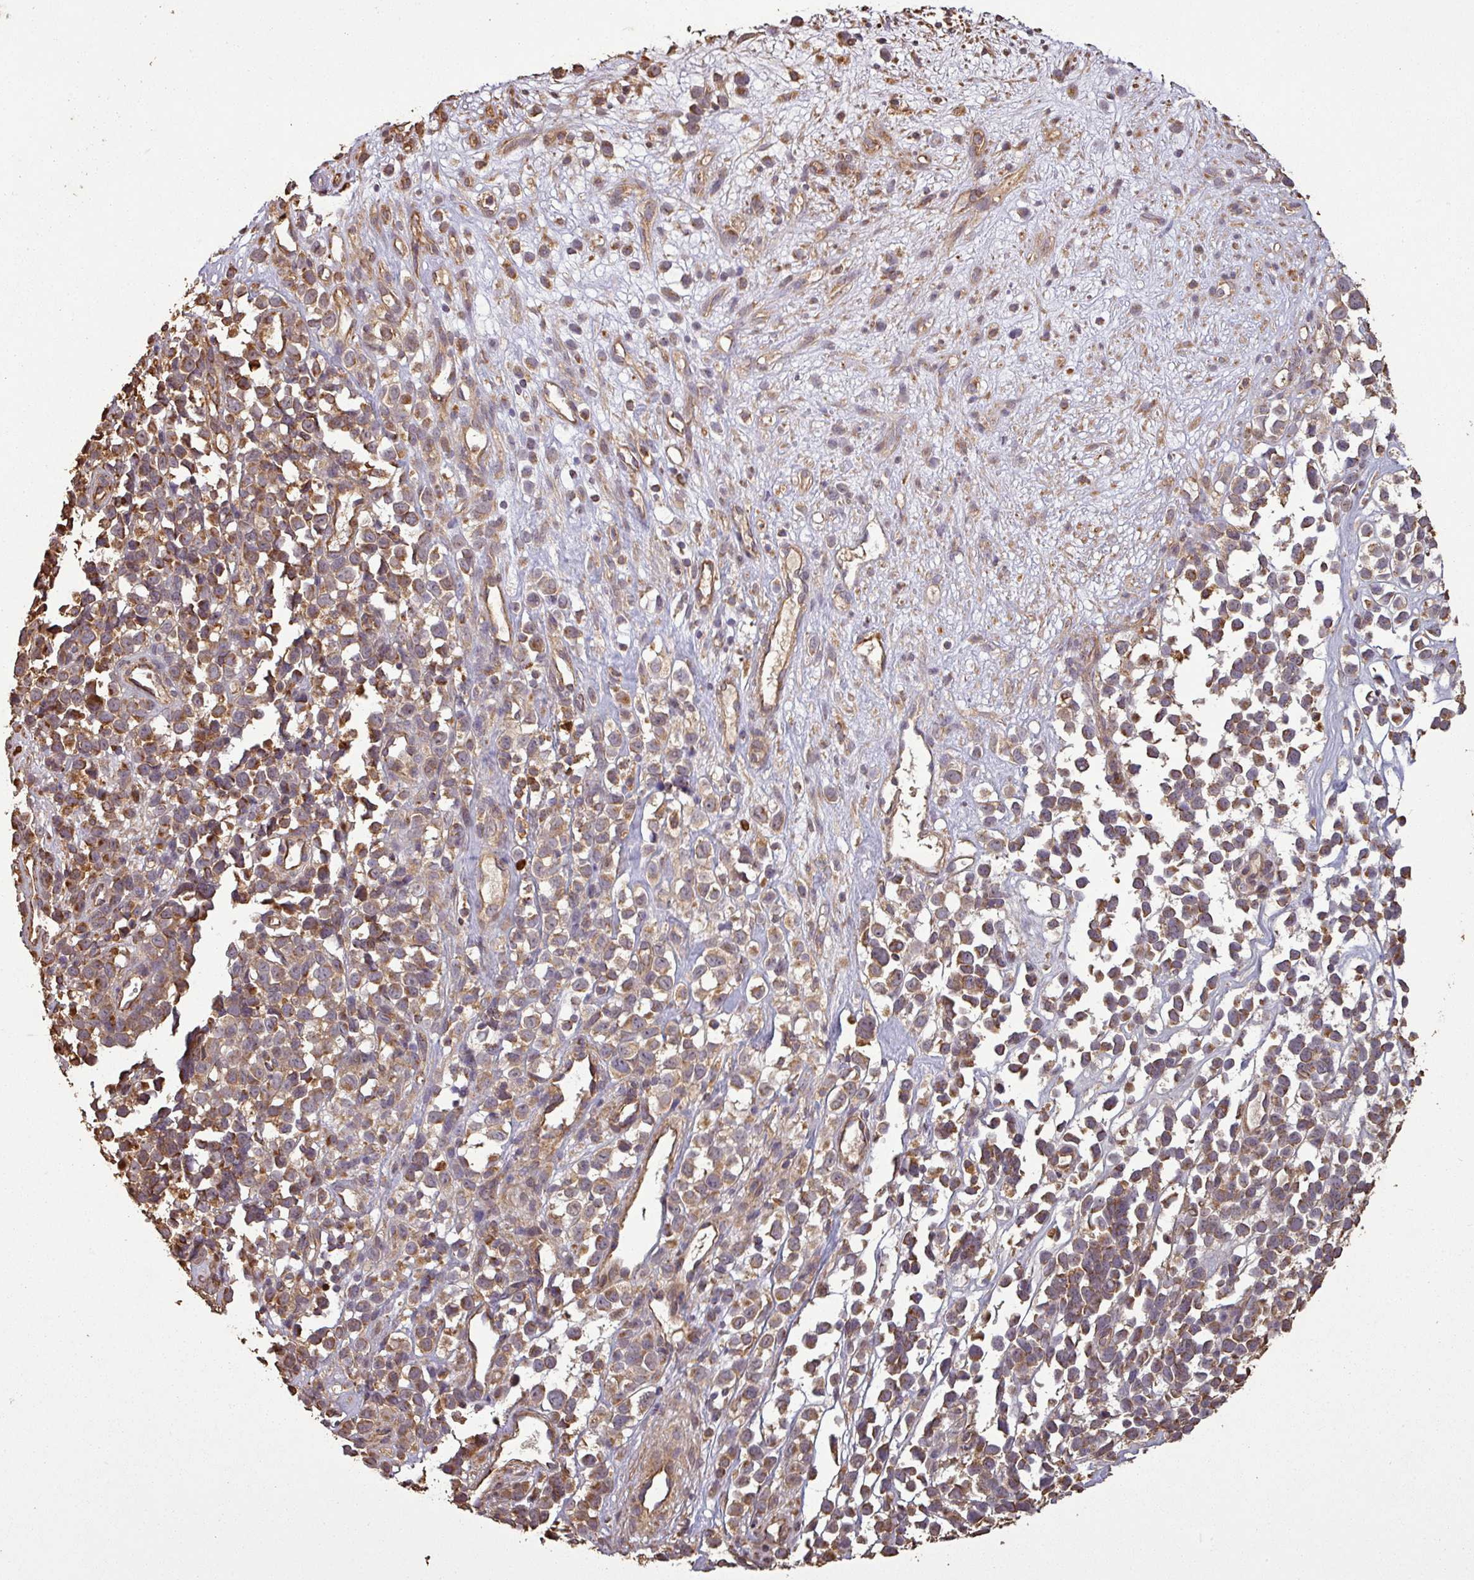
{"staining": {"intensity": "moderate", "quantity": ">75%", "location": "cytoplasmic/membranous"}, "tissue": "melanoma", "cell_type": "Tumor cells", "image_type": "cancer", "snomed": [{"axis": "morphology", "description": "Malignant melanoma, NOS"}, {"axis": "topography", "description": "Nose, NOS"}], "caption": "Immunohistochemistry (IHC) (DAB) staining of melanoma shows moderate cytoplasmic/membranous protein positivity in about >75% of tumor cells.", "gene": "PLEKHM1", "patient": {"sex": "female", "age": 48}}